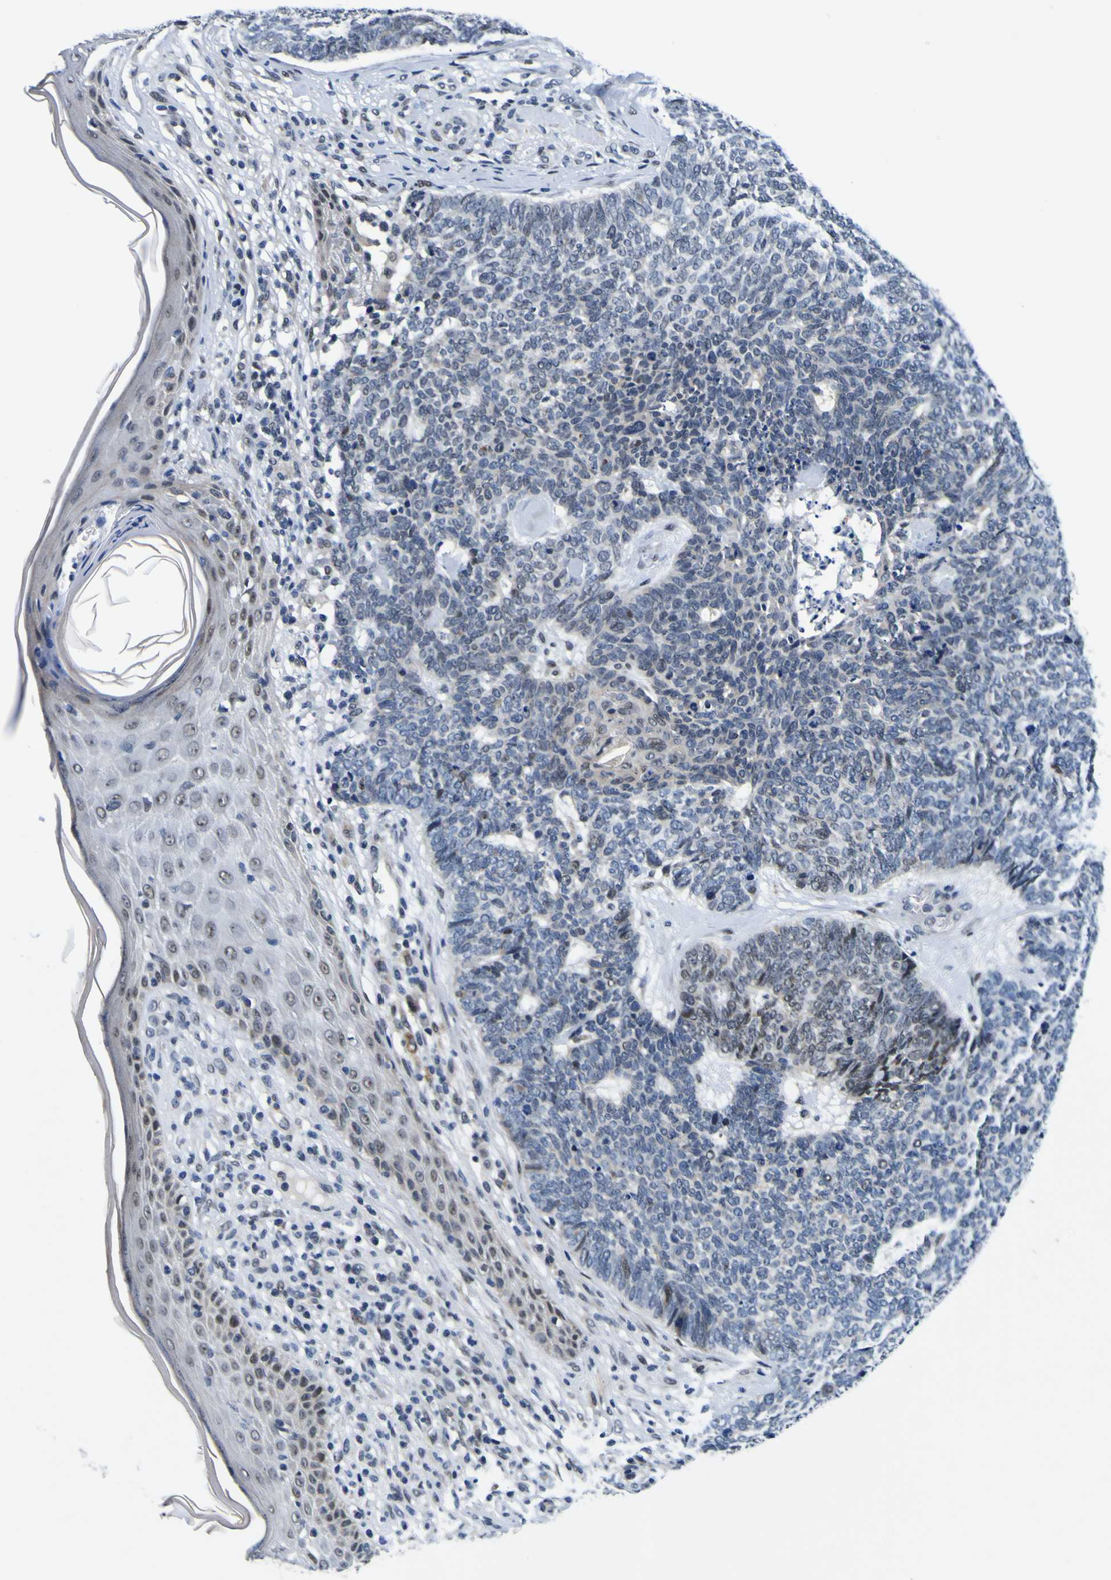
{"staining": {"intensity": "negative", "quantity": "none", "location": "none"}, "tissue": "skin cancer", "cell_type": "Tumor cells", "image_type": "cancer", "snomed": [{"axis": "morphology", "description": "Basal cell carcinoma"}, {"axis": "topography", "description": "Skin"}], "caption": "DAB immunohistochemical staining of human basal cell carcinoma (skin) exhibits no significant expression in tumor cells.", "gene": "CUL4B", "patient": {"sex": "female", "age": 84}}